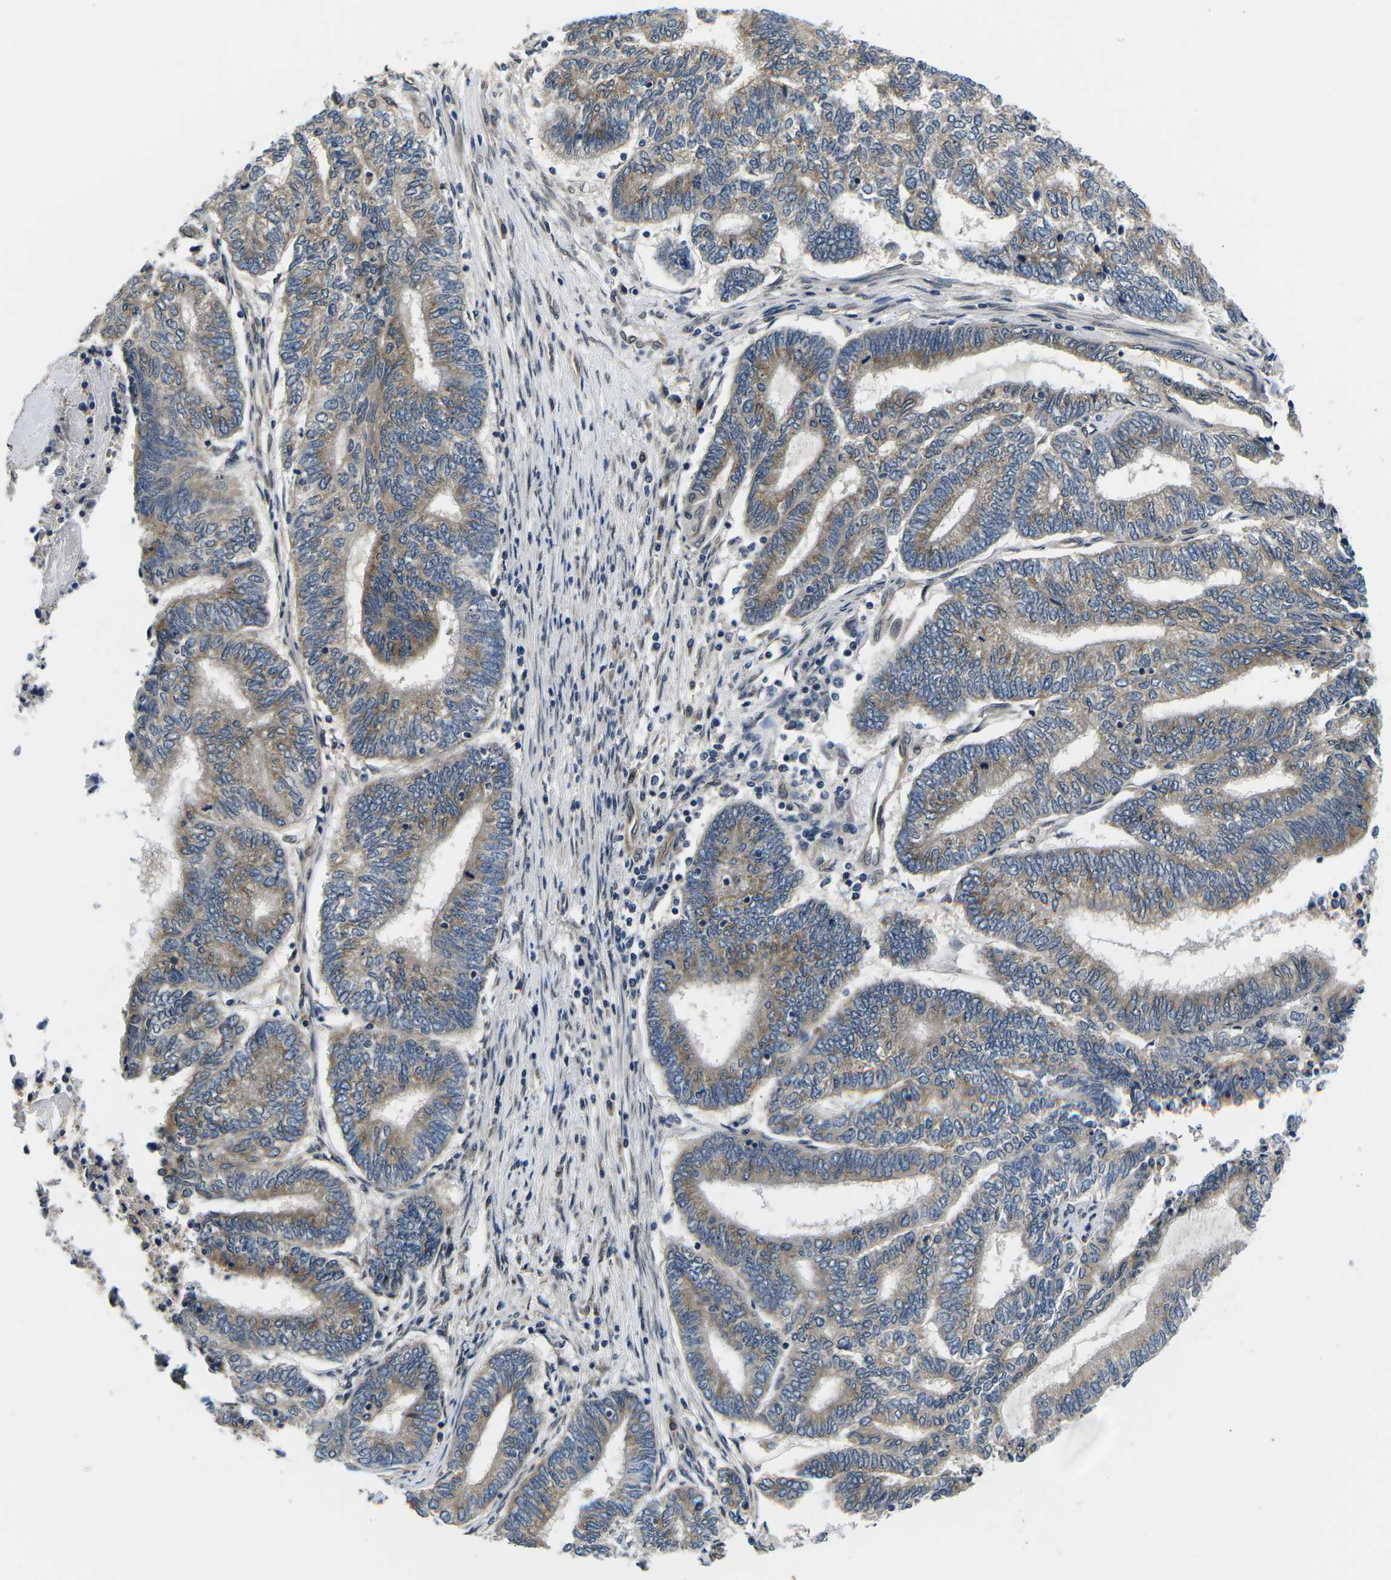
{"staining": {"intensity": "weak", "quantity": "25%-75%", "location": "cytoplasmic/membranous"}, "tissue": "endometrial cancer", "cell_type": "Tumor cells", "image_type": "cancer", "snomed": [{"axis": "morphology", "description": "Adenocarcinoma, NOS"}, {"axis": "topography", "description": "Uterus"}, {"axis": "topography", "description": "Endometrium"}], "caption": "A brown stain labels weak cytoplasmic/membranous positivity of a protein in human endometrial cancer (adenocarcinoma) tumor cells.", "gene": "SNX10", "patient": {"sex": "female", "age": 70}}